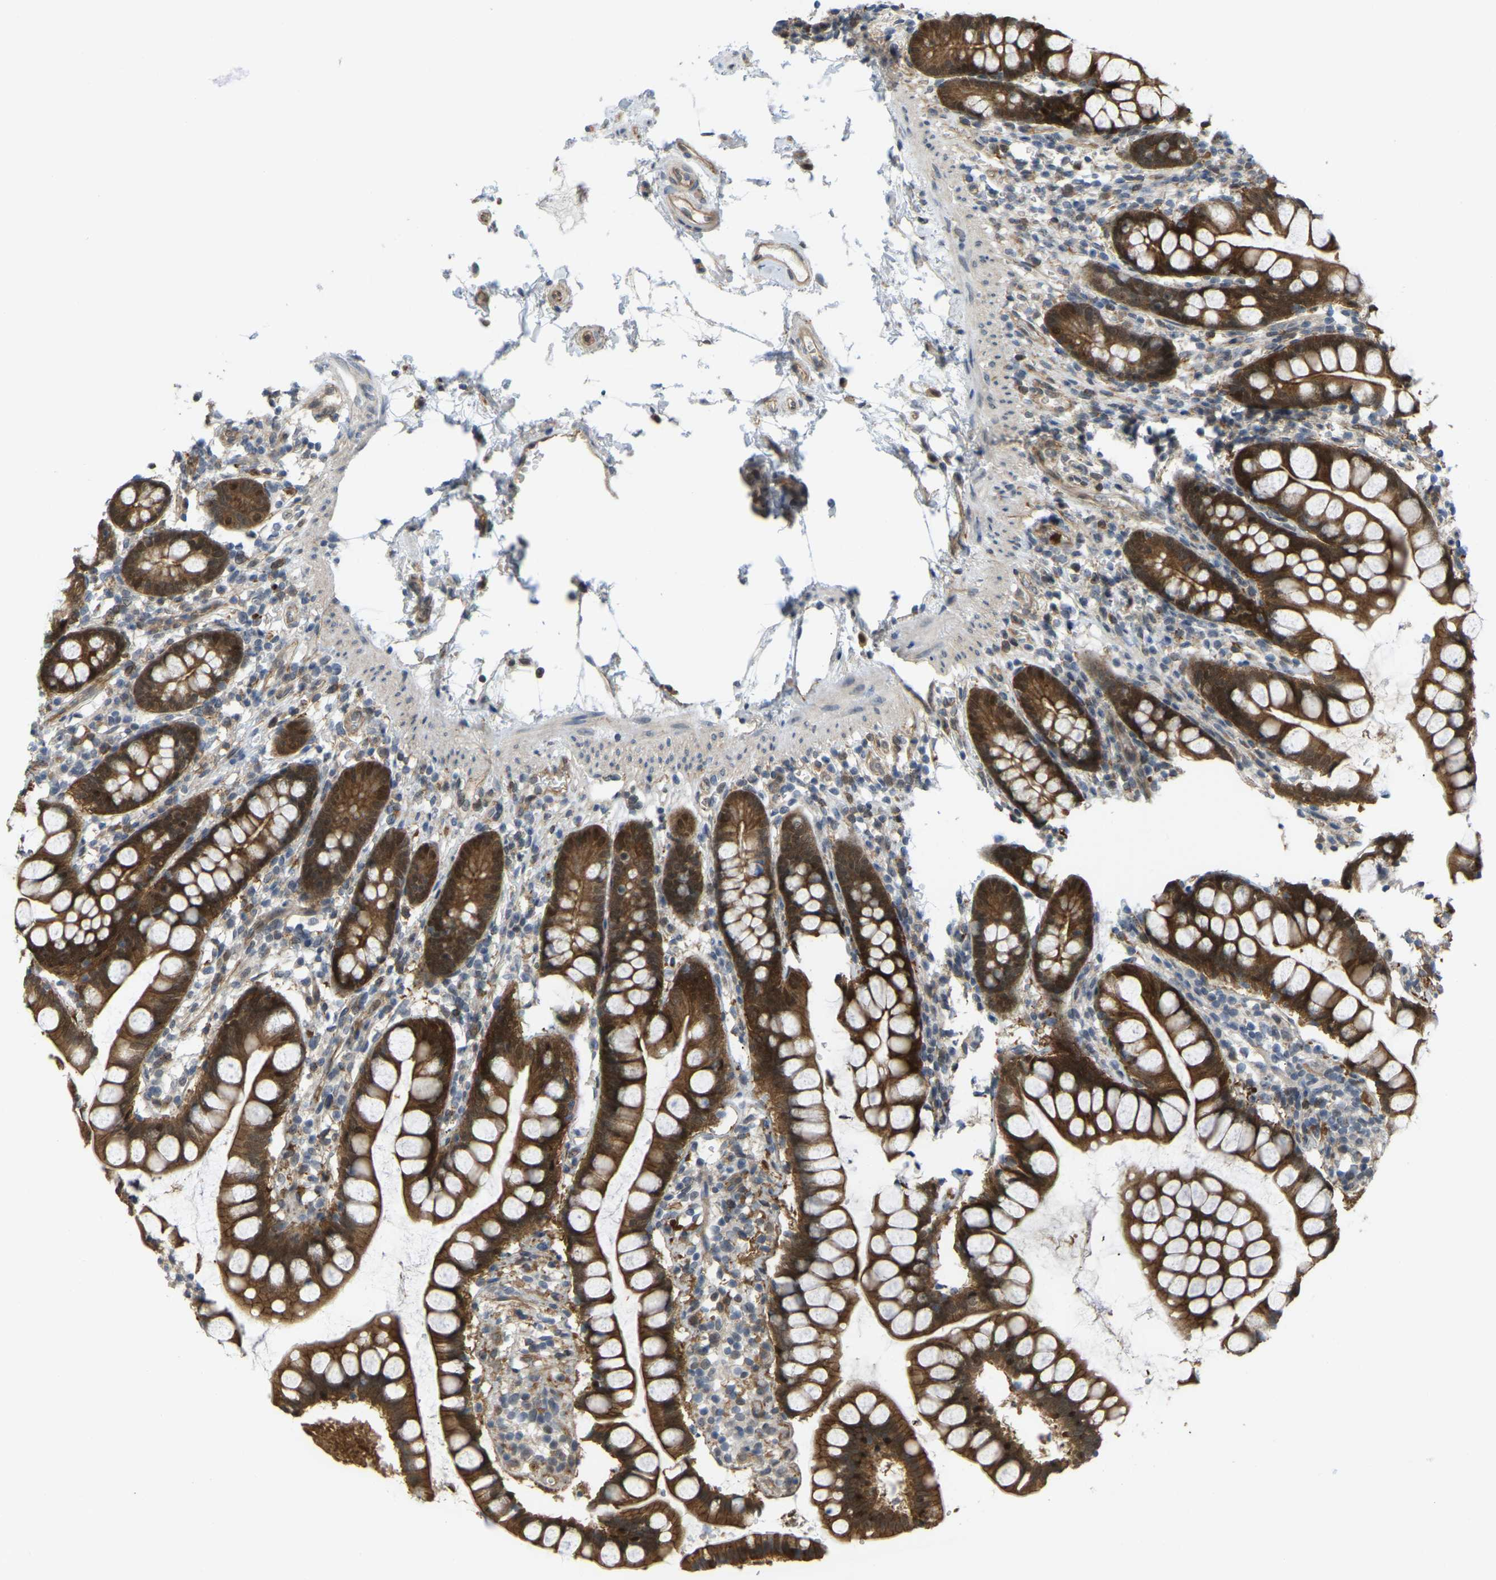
{"staining": {"intensity": "strong", "quantity": ">75%", "location": "cytoplasmic/membranous"}, "tissue": "small intestine", "cell_type": "Glandular cells", "image_type": "normal", "snomed": [{"axis": "morphology", "description": "Normal tissue, NOS"}, {"axis": "topography", "description": "Small intestine"}], "caption": "Immunohistochemistry (IHC) staining of benign small intestine, which exhibits high levels of strong cytoplasmic/membranous staining in approximately >75% of glandular cells indicating strong cytoplasmic/membranous protein positivity. The staining was performed using DAB (3,3'-diaminobenzidine) (brown) for protein detection and nuclei were counterstained in hematoxylin (blue).", "gene": "SERPINB5", "patient": {"sex": "female", "age": 84}}